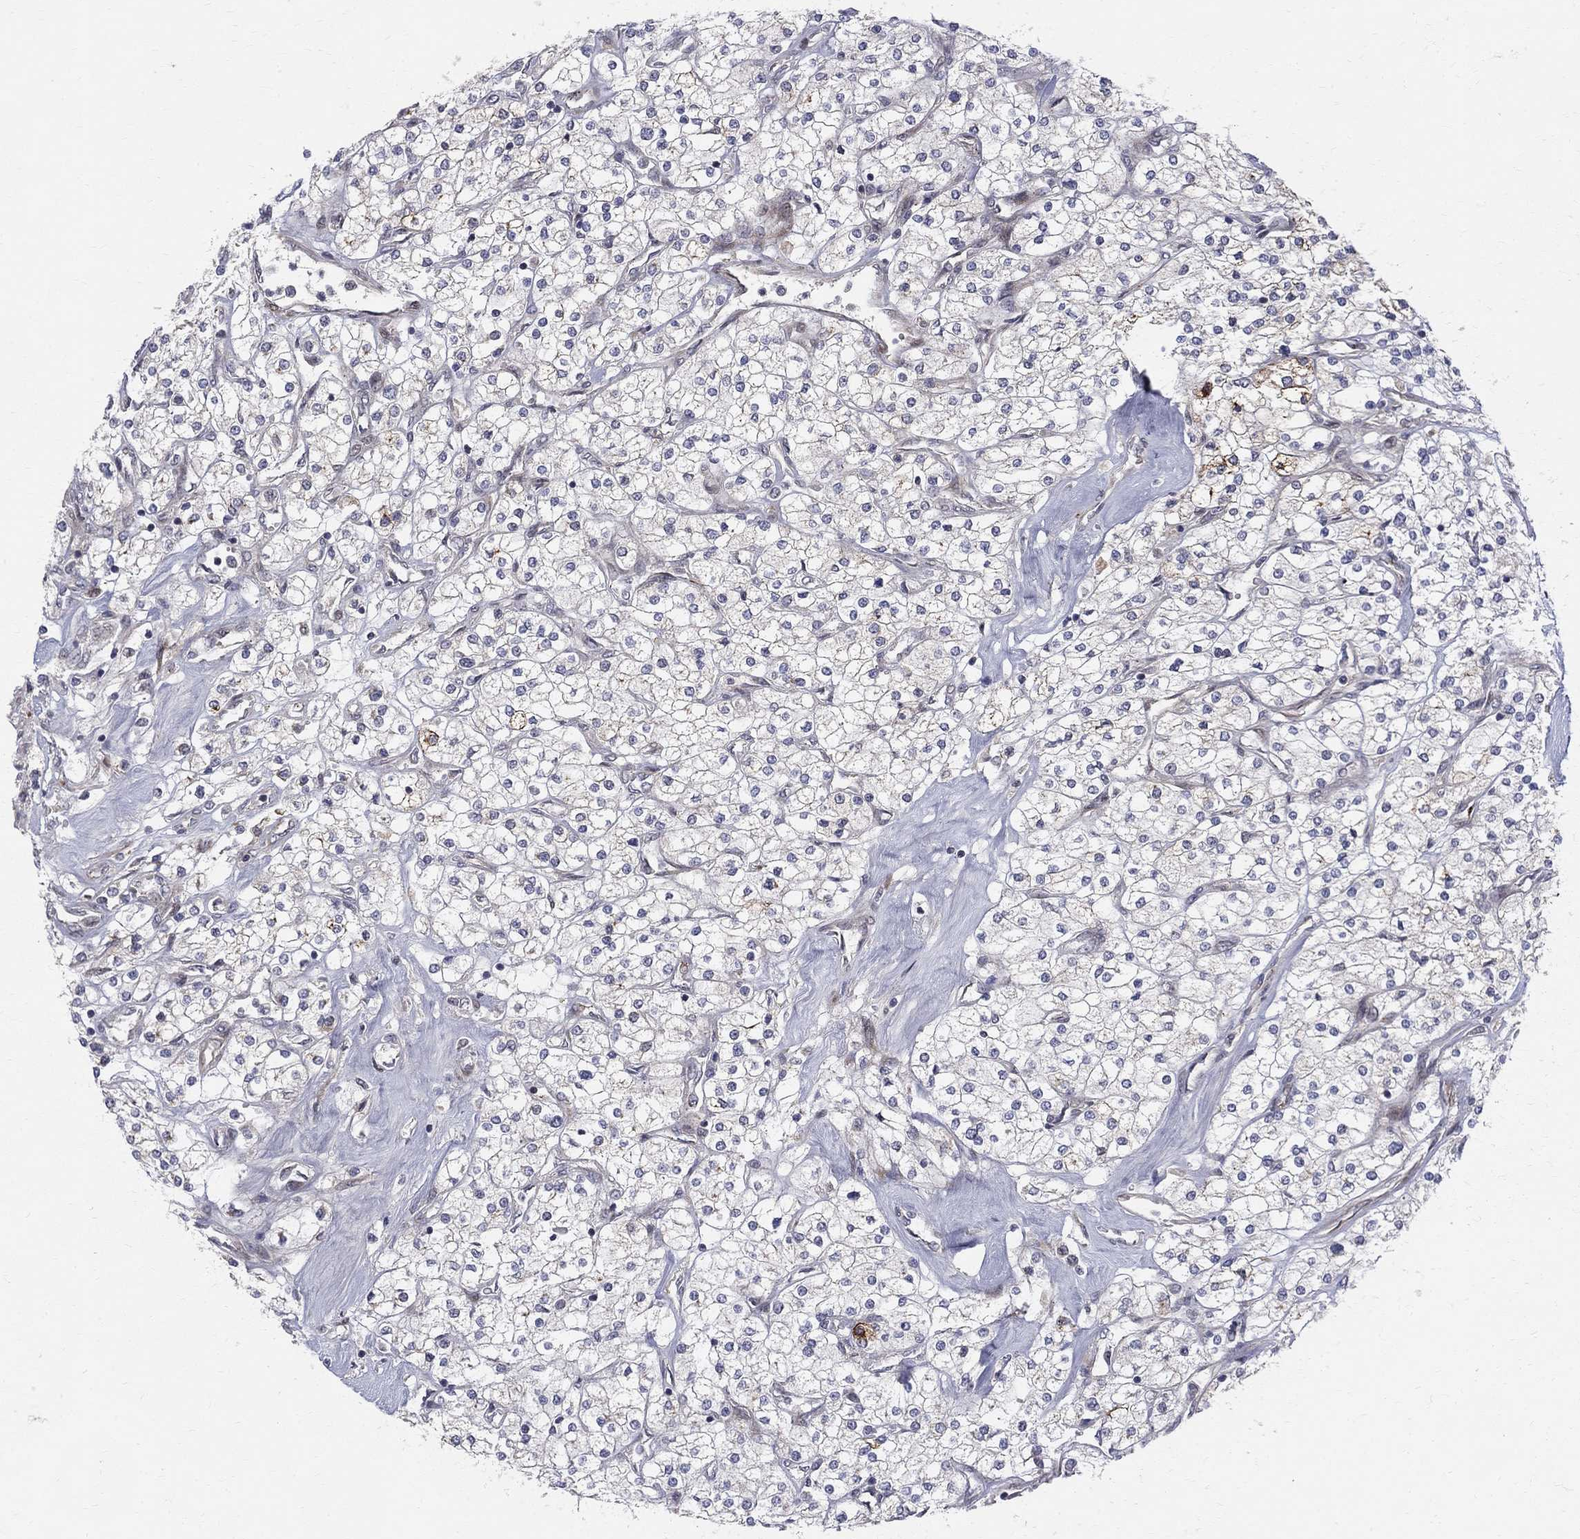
{"staining": {"intensity": "negative", "quantity": "none", "location": "none"}, "tissue": "renal cancer", "cell_type": "Tumor cells", "image_type": "cancer", "snomed": [{"axis": "morphology", "description": "Adenocarcinoma, NOS"}, {"axis": "topography", "description": "Kidney"}], "caption": "An image of renal cancer stained for a protein displays no brown staining in tumor cells. (Stains: DAB immunohistochemistry (IHC) with hematoxylin counter stain, Microscopy: brightfield microscopy at high magnification).", "gene": "WDR19", "patient": {"sex": "male", "age": 80}}